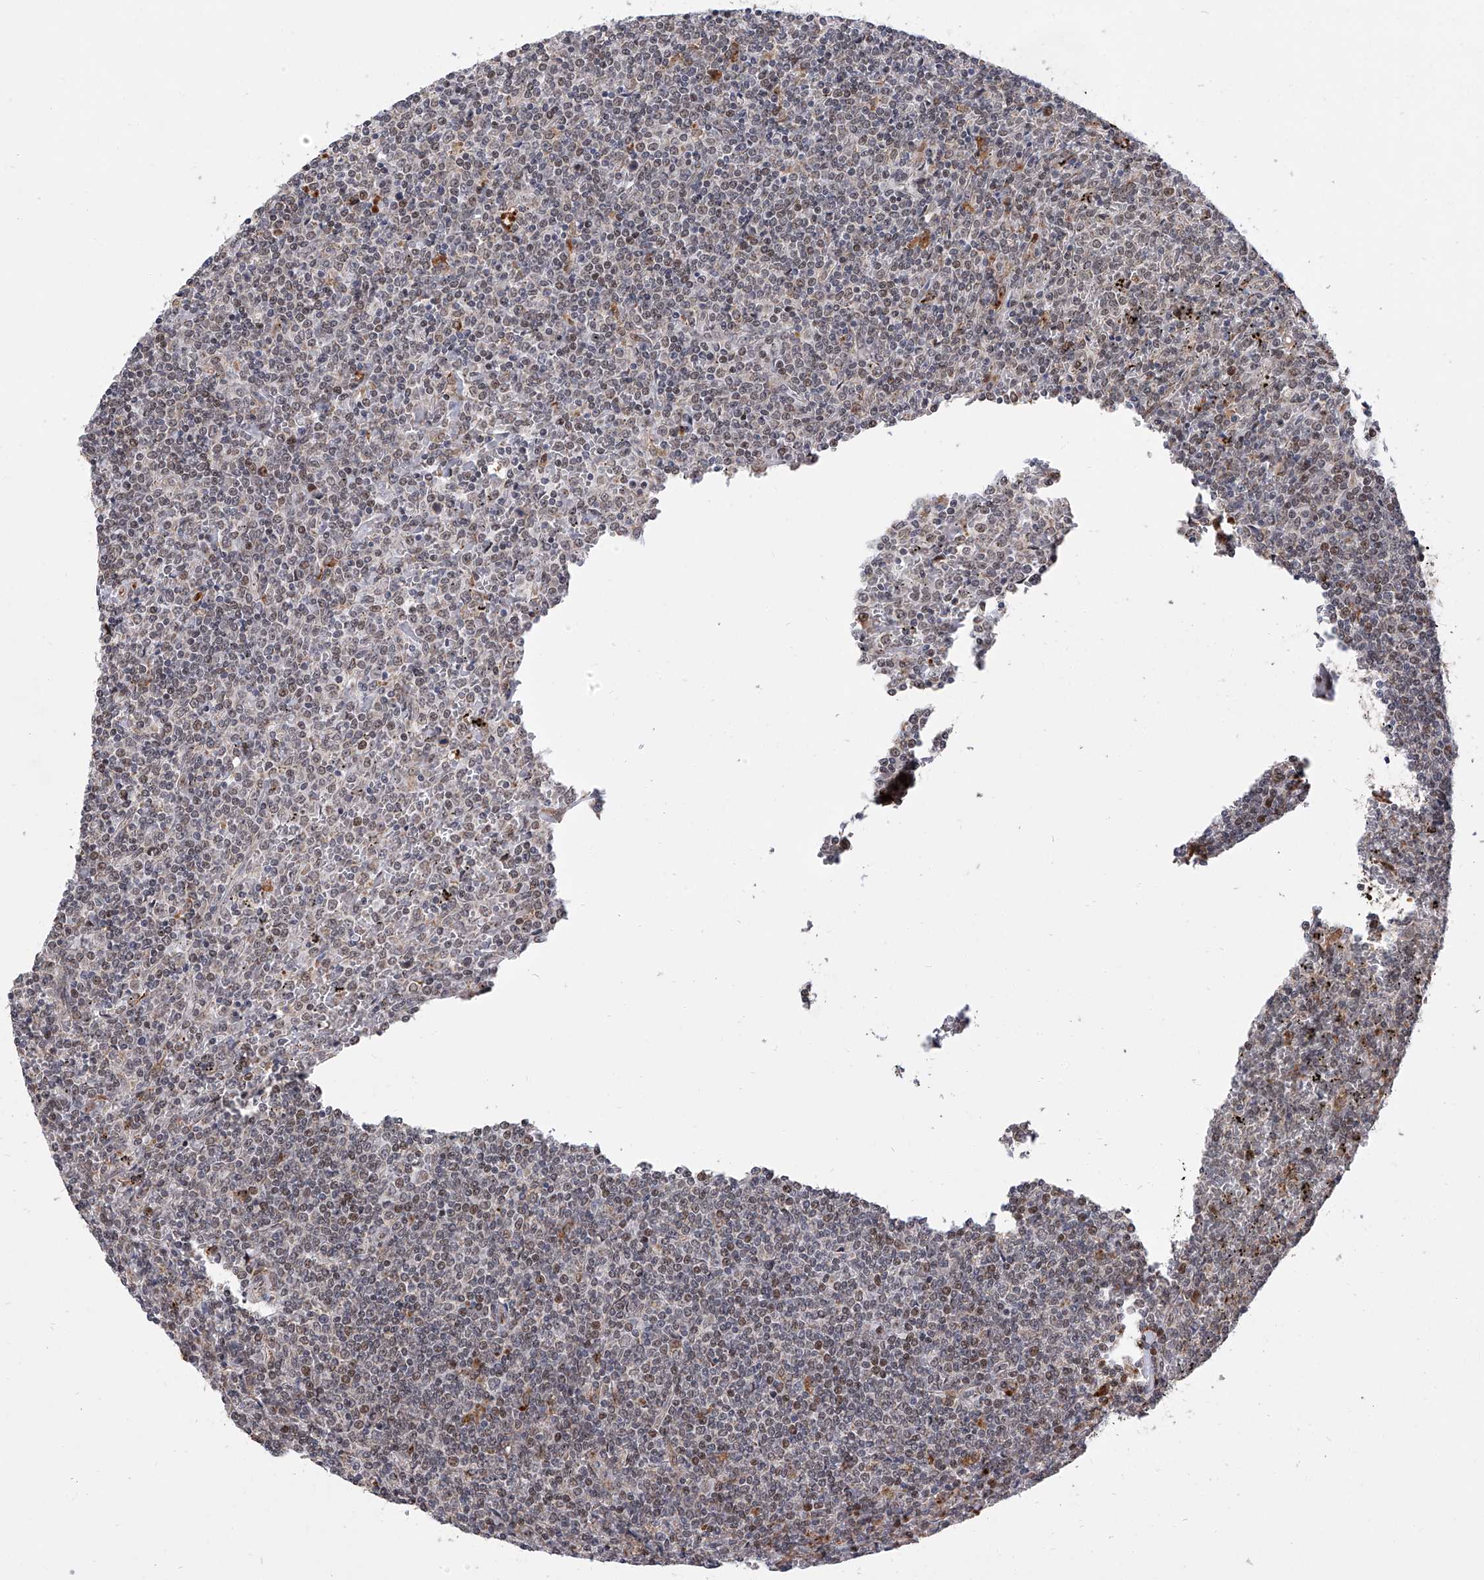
{"staining": {"intensity": "weak", "quantity": "<25%", "location": "nuclear"}, "tissue": "lymphoma", "cell_type": "Tumor cells", "image_type": "cancer", "snomed": [{"axis": "morphology", "description": "Malignant lymphoma, non-Hodgkin's type, Low grade"}, {"axis": "topography", "description": "Spleen"}], "caption": "This image is of lymphoma stained with IHC to label a protein in brown with the nuclei are counter-stained blue. There is no expression in tumor cells.", "gene": "FARP2", "patient": {"sex": "female", "age": 19}}